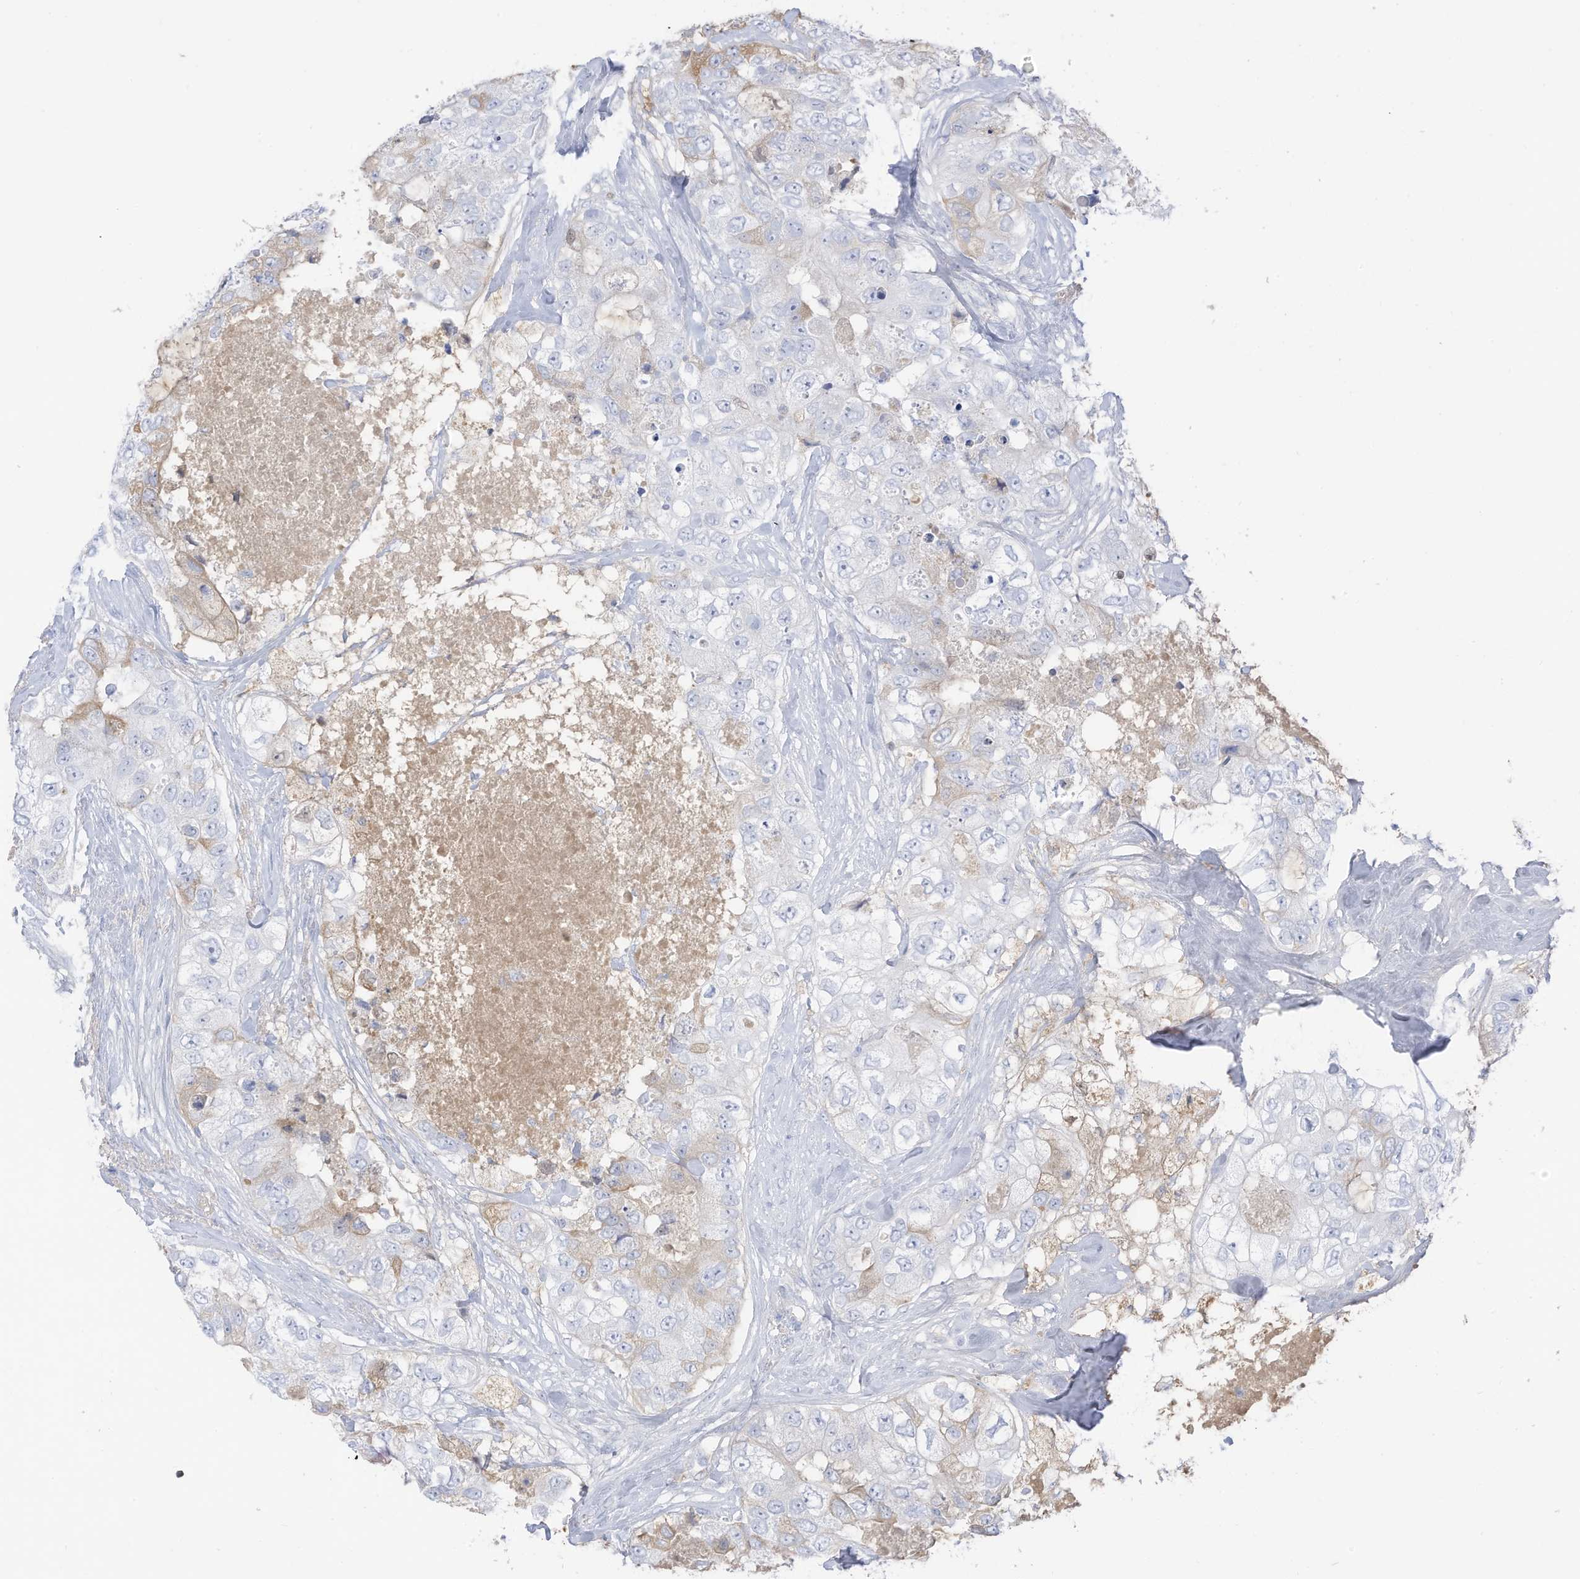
{"staining": {"intensity": "moderate", "quantity": "<25%", "location": "cytoplasmic/membranous"}, "tissue": "breast cancer", "cell_type": "Tumor cells", "image_type": "cancer", "snomed": [{"axis": "morphology", "description": "Duct carcinoma"}, {"axis": "topography", "description": "Breast"}], "caption": "Protein analysis of breast invasive ductal carcinoma tissue exhibits moderate cytoplasmic/membranous expression in approximately <25% of tumor cells.", "gene": "HSD17B13", "patient": {"sex": "female", "age": 62}}